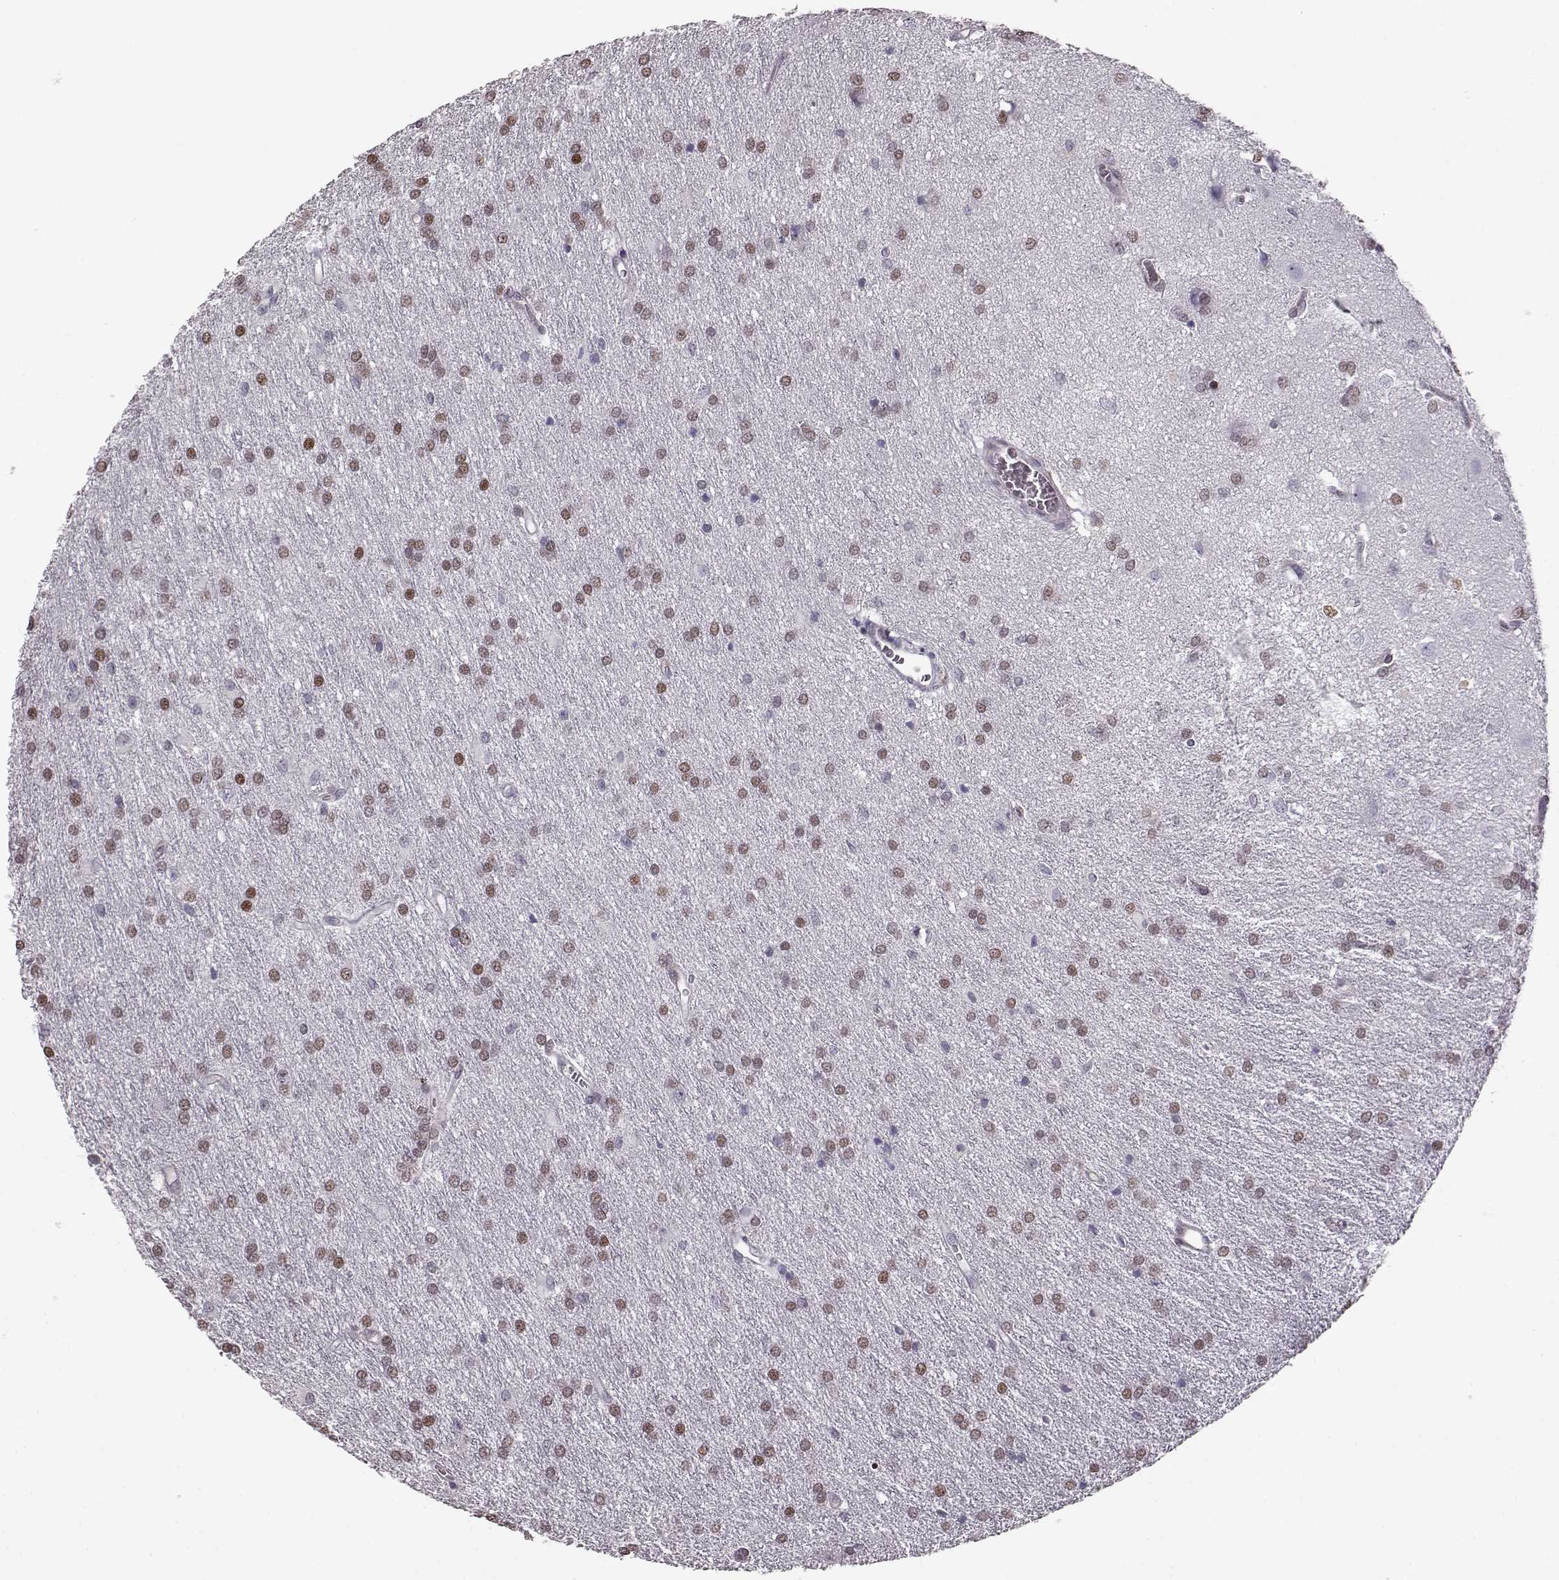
{"staining": {"intensity": "moderate", "quantity": "25%-75%", "location": "nuclear"}, "tissue": "glioma", "cell_type": "Tumor cells", "image_type": "cancer", "snomed": [{"axis": "morphology", "description": "Glioma, malignant, Low grade"}, {"axis": "topography", "description": "Brain"}], "caption": "High-power microscopy captured an immunohistochemistry image of malignant glioma (low-grade), revealing moderate nuclear staining in about 25%-75% of tumor cells. Ihc stains the protein of interest in brown and the nuclei are stained blue.", "gene": "KLF6", "patient": {"sex": "female", "age": 32}}